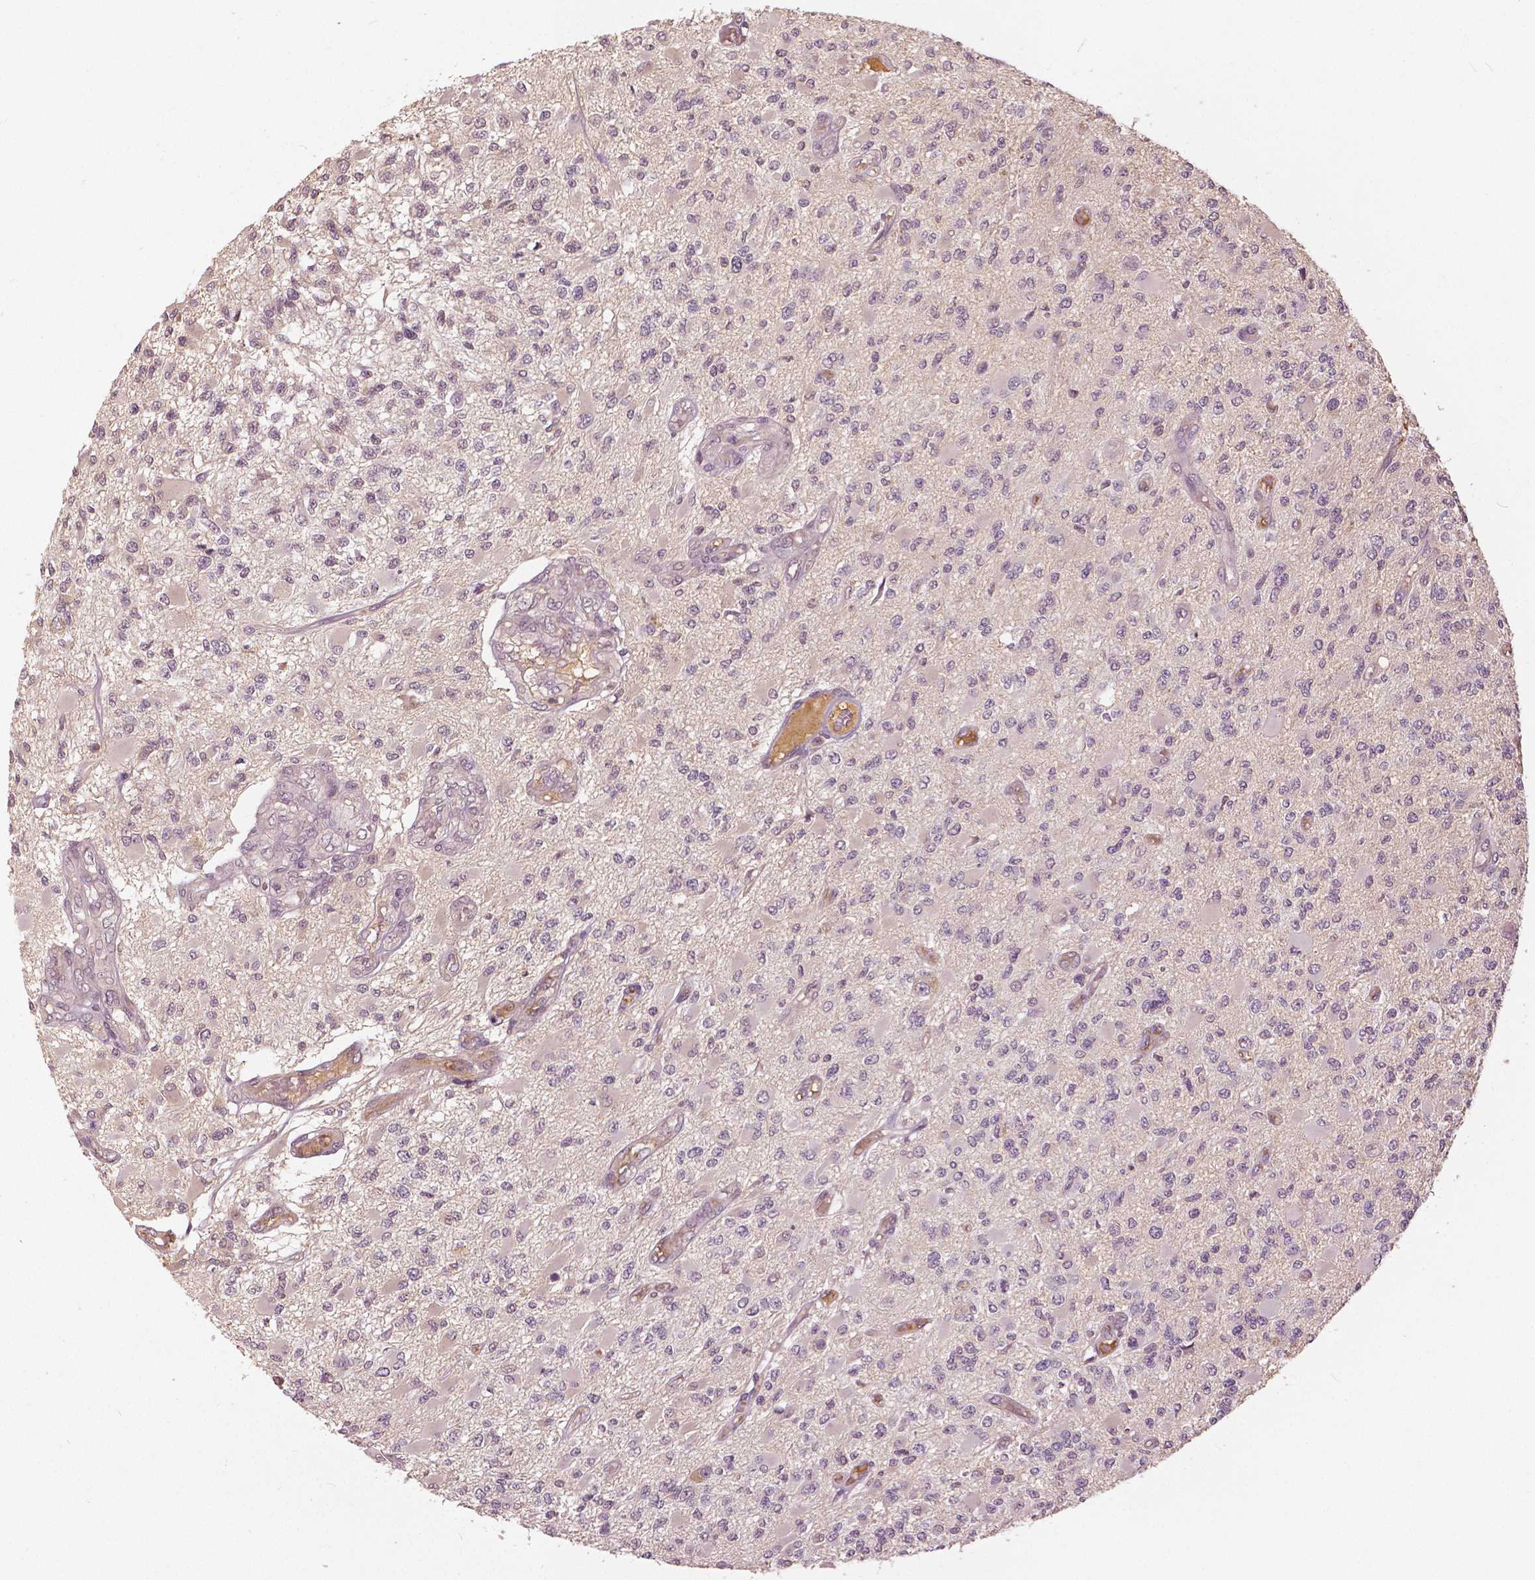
{"staining": {"intensity": "negative", "quantity": "none", "location": "none"}, "tissue": "glioma", "cell_type": "Tumor cells", "image_type": "cancer", "snomed": [{"axis": "morphology", "description": "Glioma, malignant, High grade"}, {"axis": "topography", "description": "Brain"}], "caption": "Immunohistochemical staining of human glioma demonstrates no significant positivity in tumor cells.", "gene": "ANGPTL4", "patient": {"sex": "female", "age": 63}}